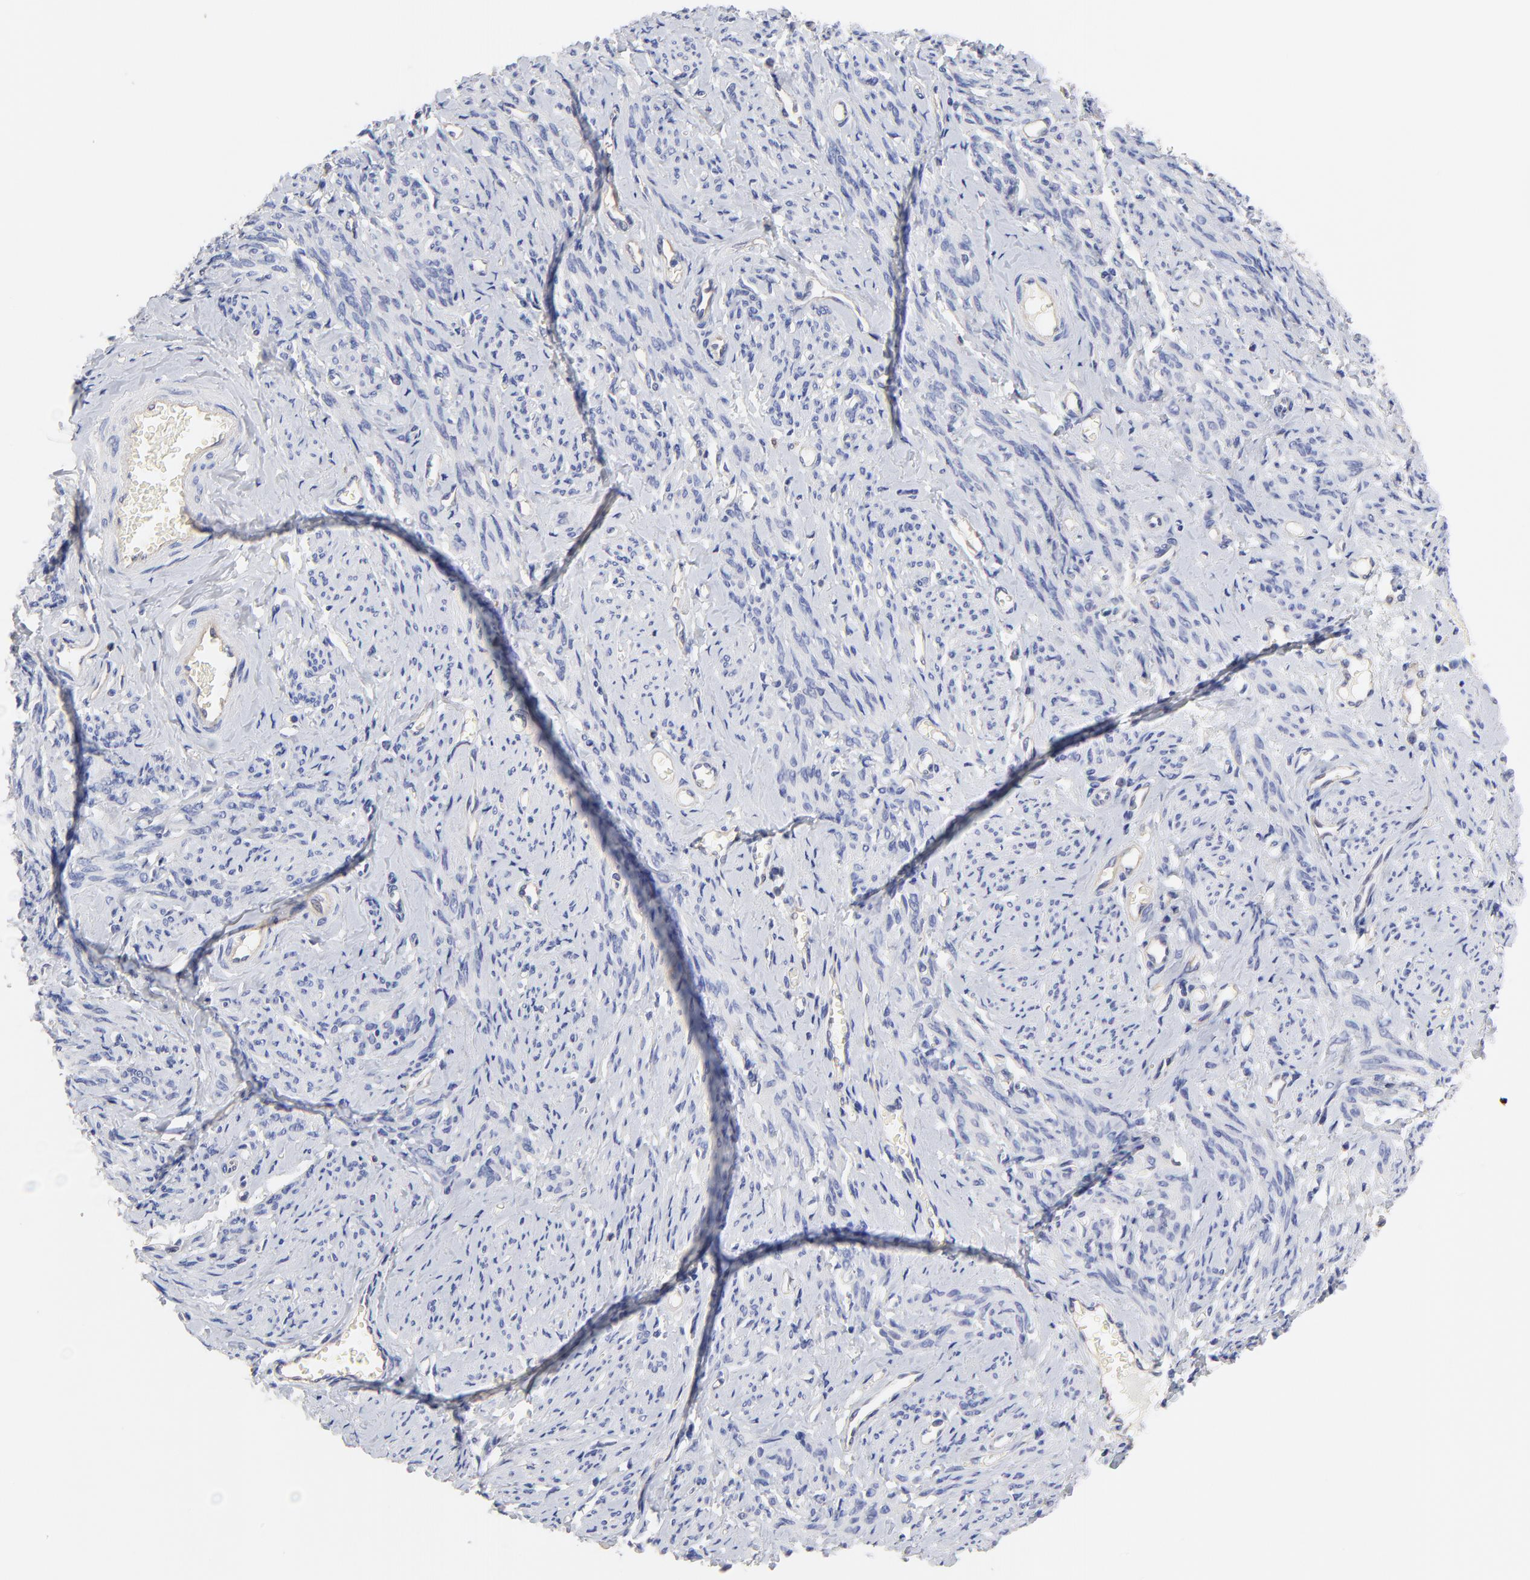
{"staining": {"intensity": "negative", "quantity": "none", "location": "none"}, "tissue": "smooth muscle", "cell_type": "Smooth muscle cells", "image_type": "normal", "snomed": [{"axis": "morphology", "description": "Normal tissue, NOS"}, {"axis": "topography", "description": "Cervix"}, {"axis": "topography", "description": "Endometrium"}], "caption": "IHC of unremarkable human smooth muscle demonstrates no positivity in smooth muscle cells. Brightfield microscopy of immunohistochemistry stained with DAB (3,3'-diaminobenzidine) (brown) and hematoxylin (blue), captured at high magnification.", "gene": "FBXL2", "patient": {"sex": "female", "age": 65}}